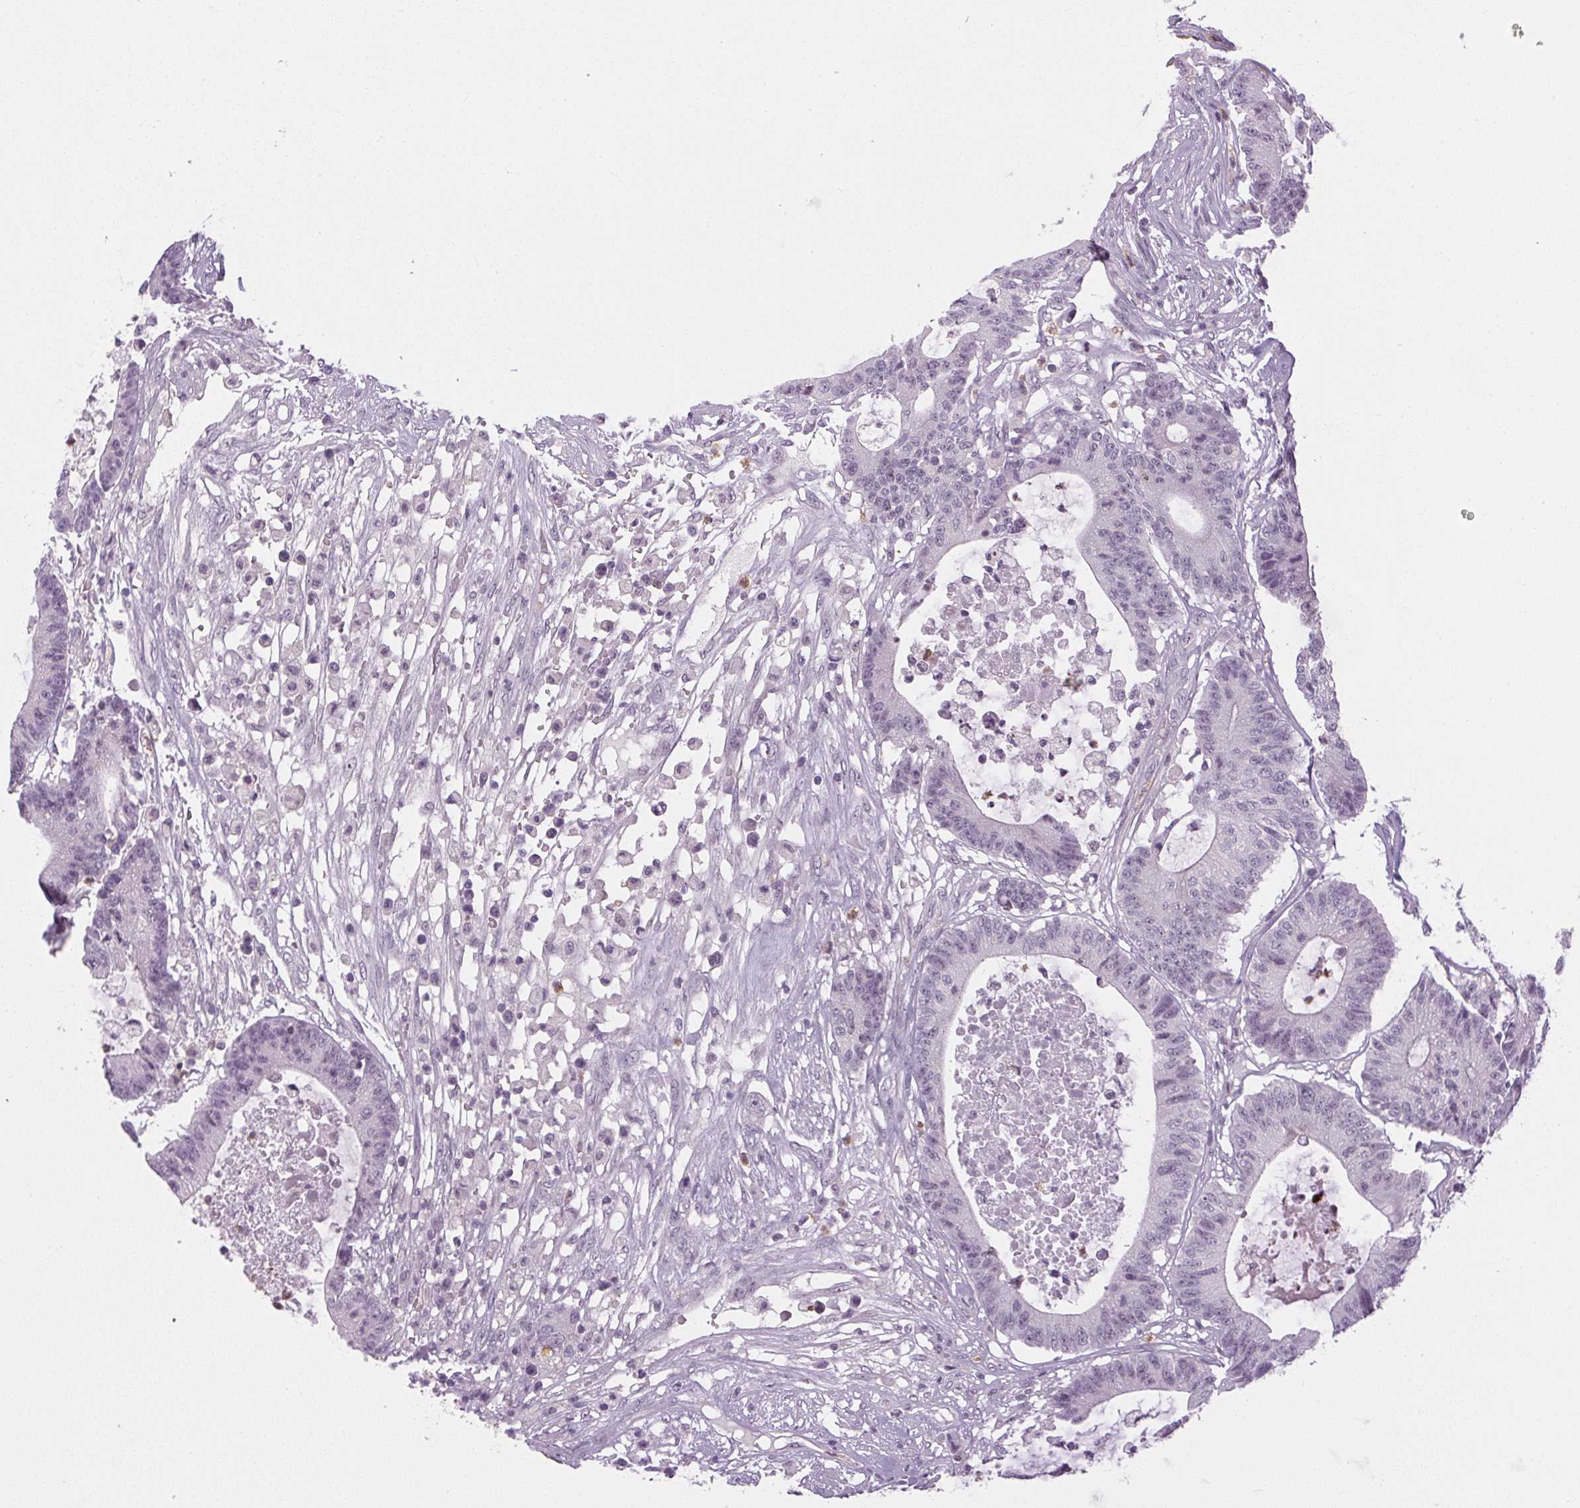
{"staining": {"intensity": "negative", "quantity": "none", "location": "none"}, "tissue": "colorectal cancer", "cell_type": "Tumor cells", "image_type": "cancer", "snomed": [{"axis": "morphology", "description": "Adenocarcinoma, NOS"}, {"axis": "topography", "description": "Colon"}], "caption": "This image is of adenocarcinoma (colorectal) stained with IHC to label a protein in brown with the nuclei are counter-stained blue. There is no expression in tumor cells.", "gene": "SGF29", "patient": {"sex": "female", "age": 84}}